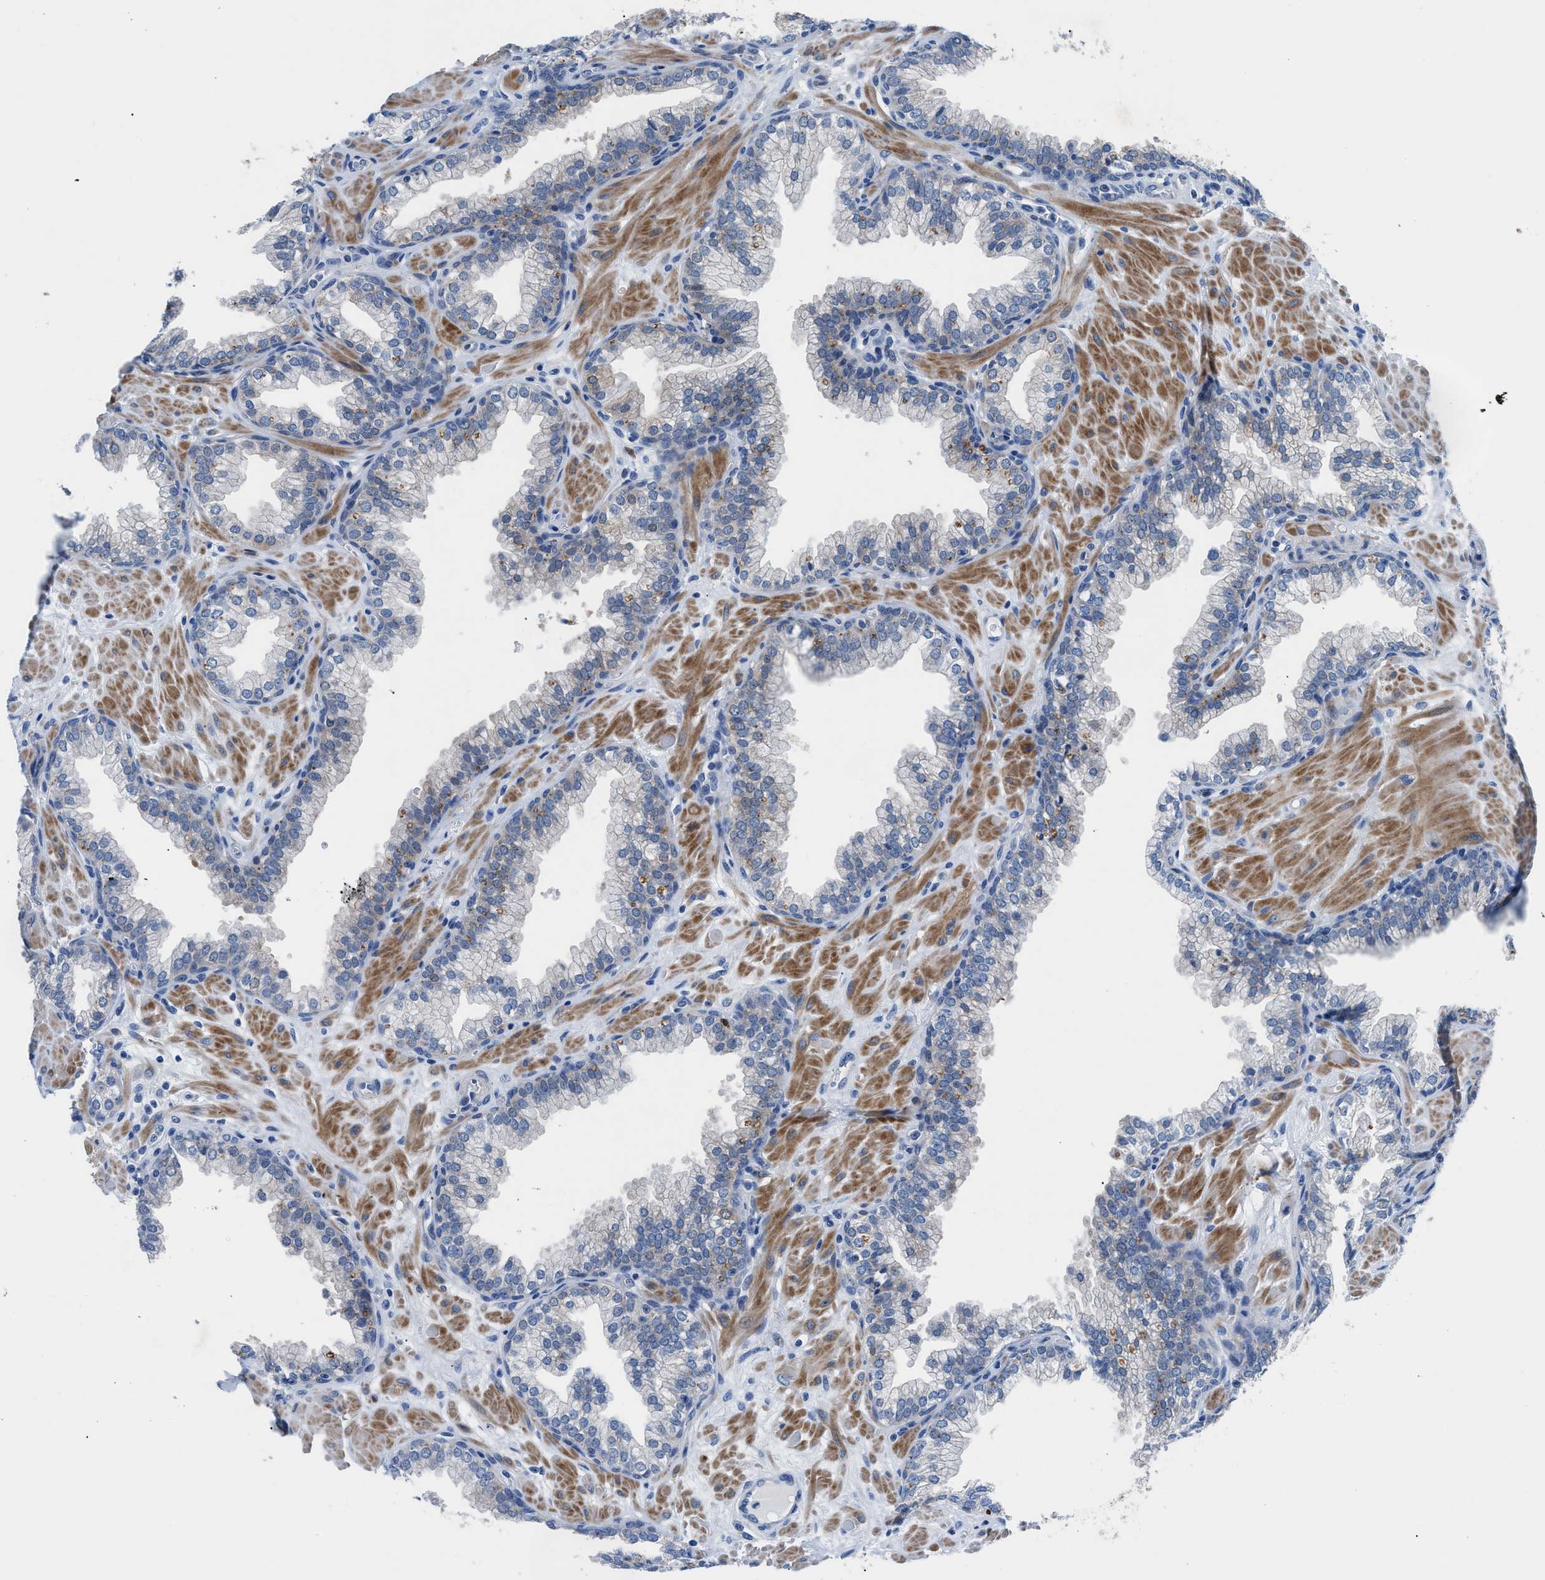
{"staining": {"intensity": "weak", "quantity": "<25%", "location": "cytoplasmic/membranous"}, "tissue": "prostate", "cell_type": "Glandular cells", "image_type": "normal", "snomed": [{"axis": "morphology", "description": "Normal tissue, NOS"}, {"axis": "morphology", "description": "Urothelial carcinoma, Low grade"}, {"axis": "topography", "description": "Urinary bladder"}, {"axis": "topography", "description": "Prostate"}], "caption": "Human prostate stained for a protein using IHC exhibits no positivity in glandular cells.", "gene": "UAP1", "patient": {"sex": "male", "age": 60}}